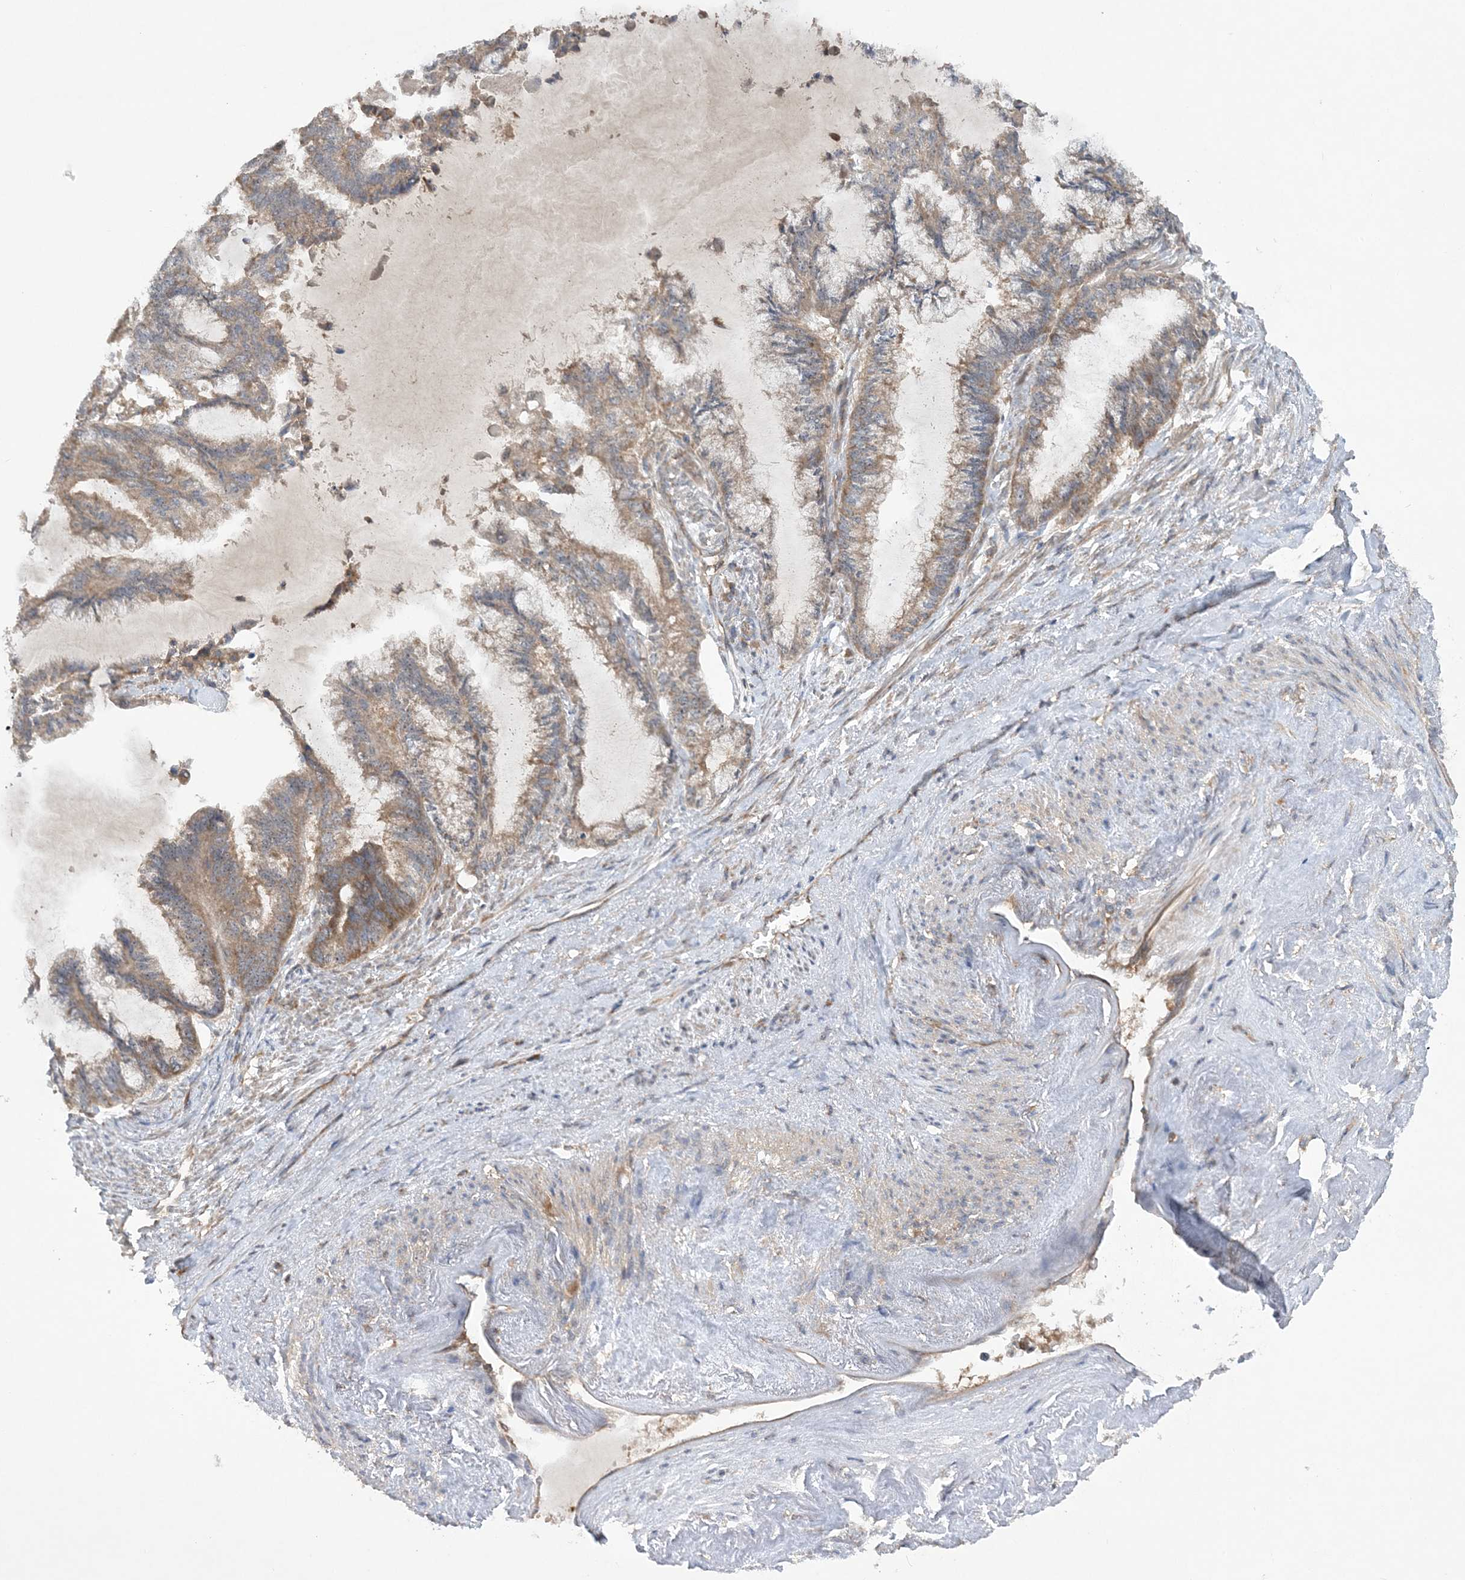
{"staining": {"intensity": "weak", "quantity": "25%-75%", "location": "cytoplasmic/membranous"}, "tissue": "endometrial cancer", "cell_type": "Tumor cells", "image_type": "cancer", "snomed": [{"axis": "morphology", "description": "Adenocarcinoma, NOS"}, {"axis": "topography", "description": "Endometrium"}], "caption": "Human endometrial cancer (adenocarcinoma) stained with a brown dye exhibits weak cytoplasmic/membranous positive staining in about 25%-75% of tumor cells.", "gene": "ACAP2", "patient": {"sex": "female", "age": 86}}